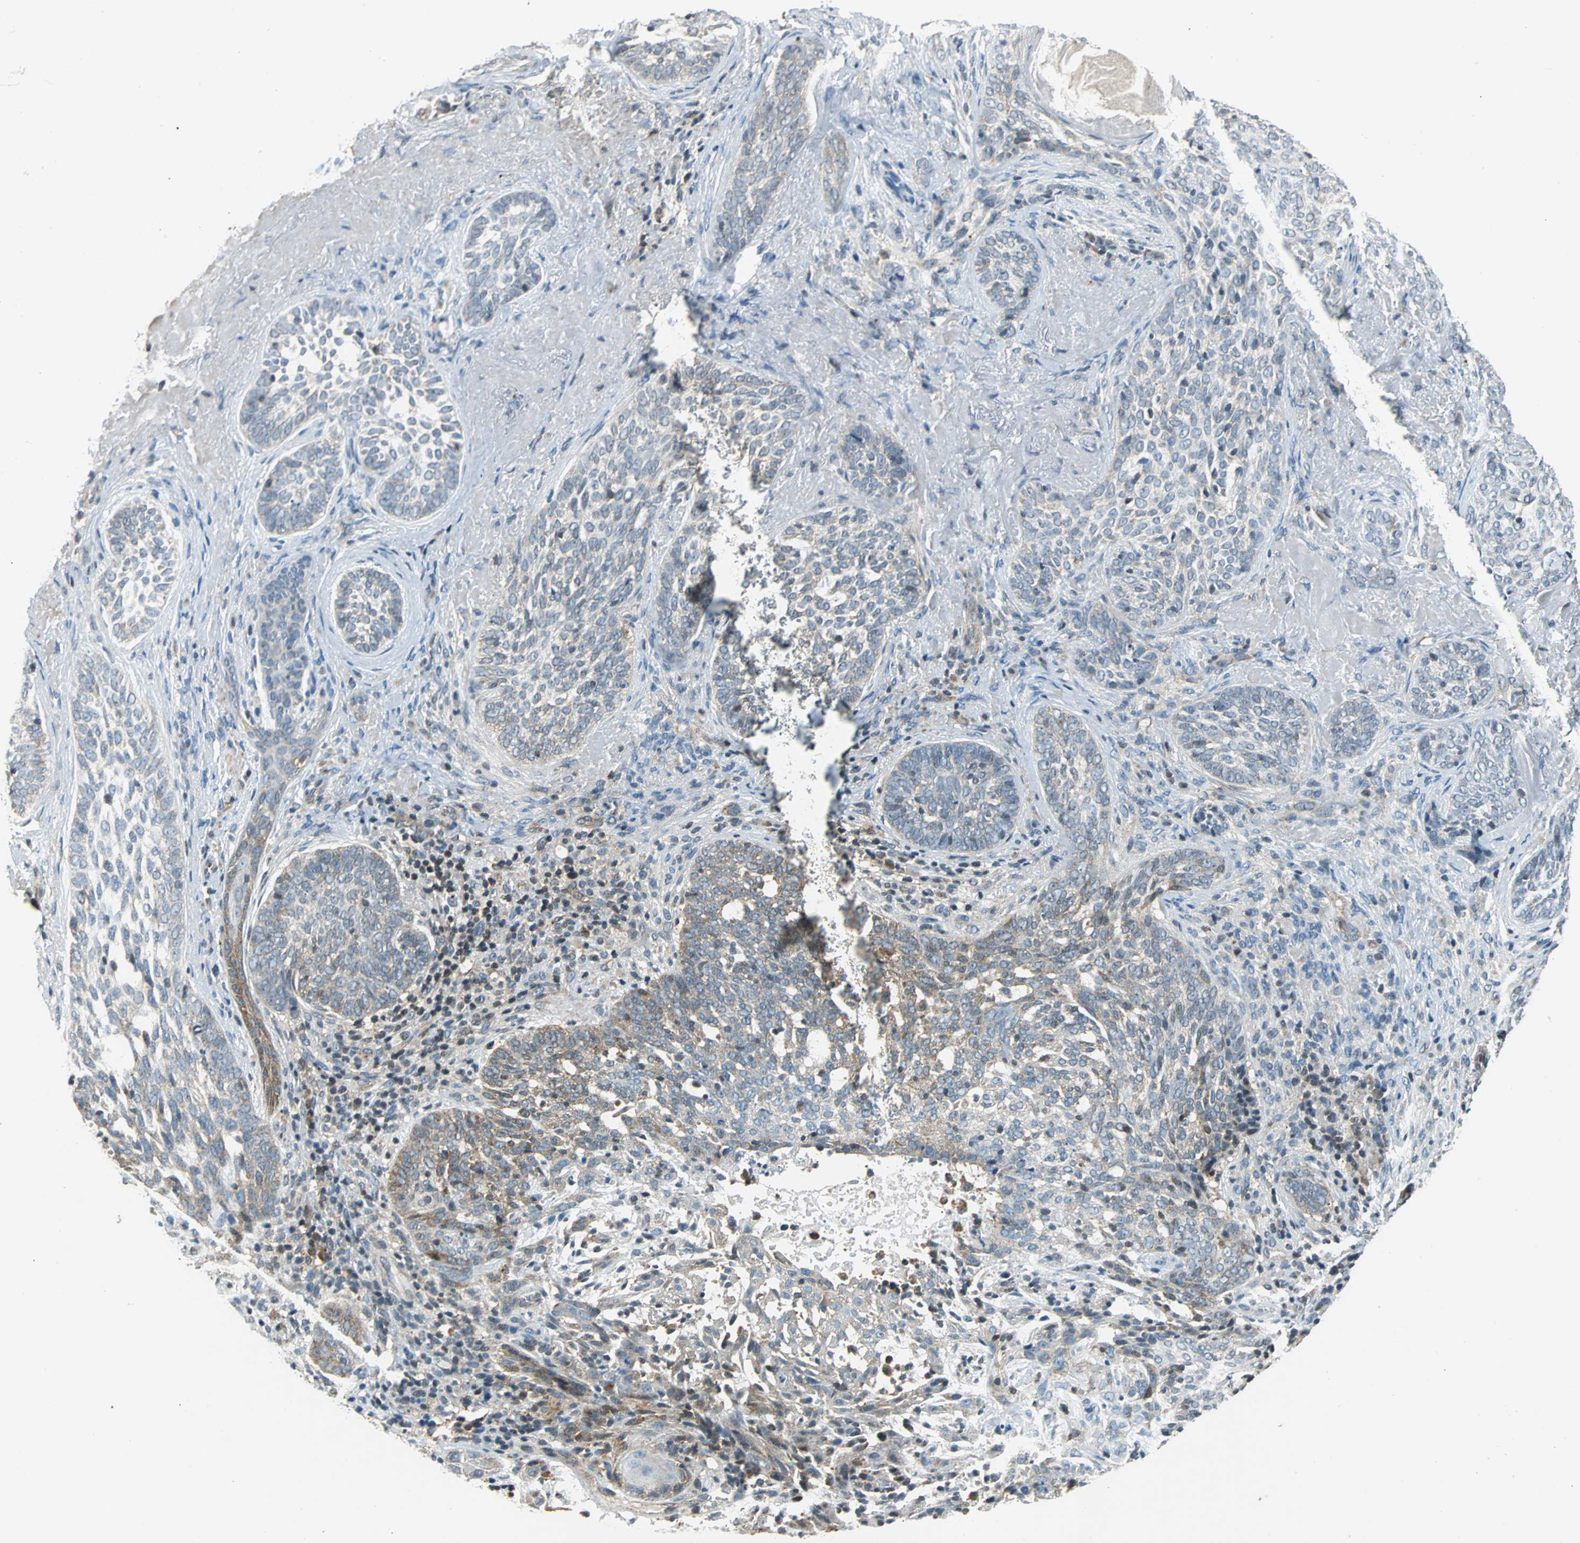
{"staining": {"intensity": "weak", "quantity": "<25%", "location": "cytoplasmic/membranous"}, "tissue": "skin cancer", "cell_type": "Tumor cells", "image_type": "cancer", "snomed": [{"axis": "morphology", "description": "Basal cell carcinoma"}, {"axis": "topography", "description": "Skin"}], "caption": "Protein analysis of skin cancer reveals no significant staining in tumor cells. (DAB (3,3'-diaminobenzidine) immunohistochemistry (IHC) visualized using brightfield microscopy, high magnification).", "gene": "GSDMD", "patient": {"sex": "male", "age": 91}}